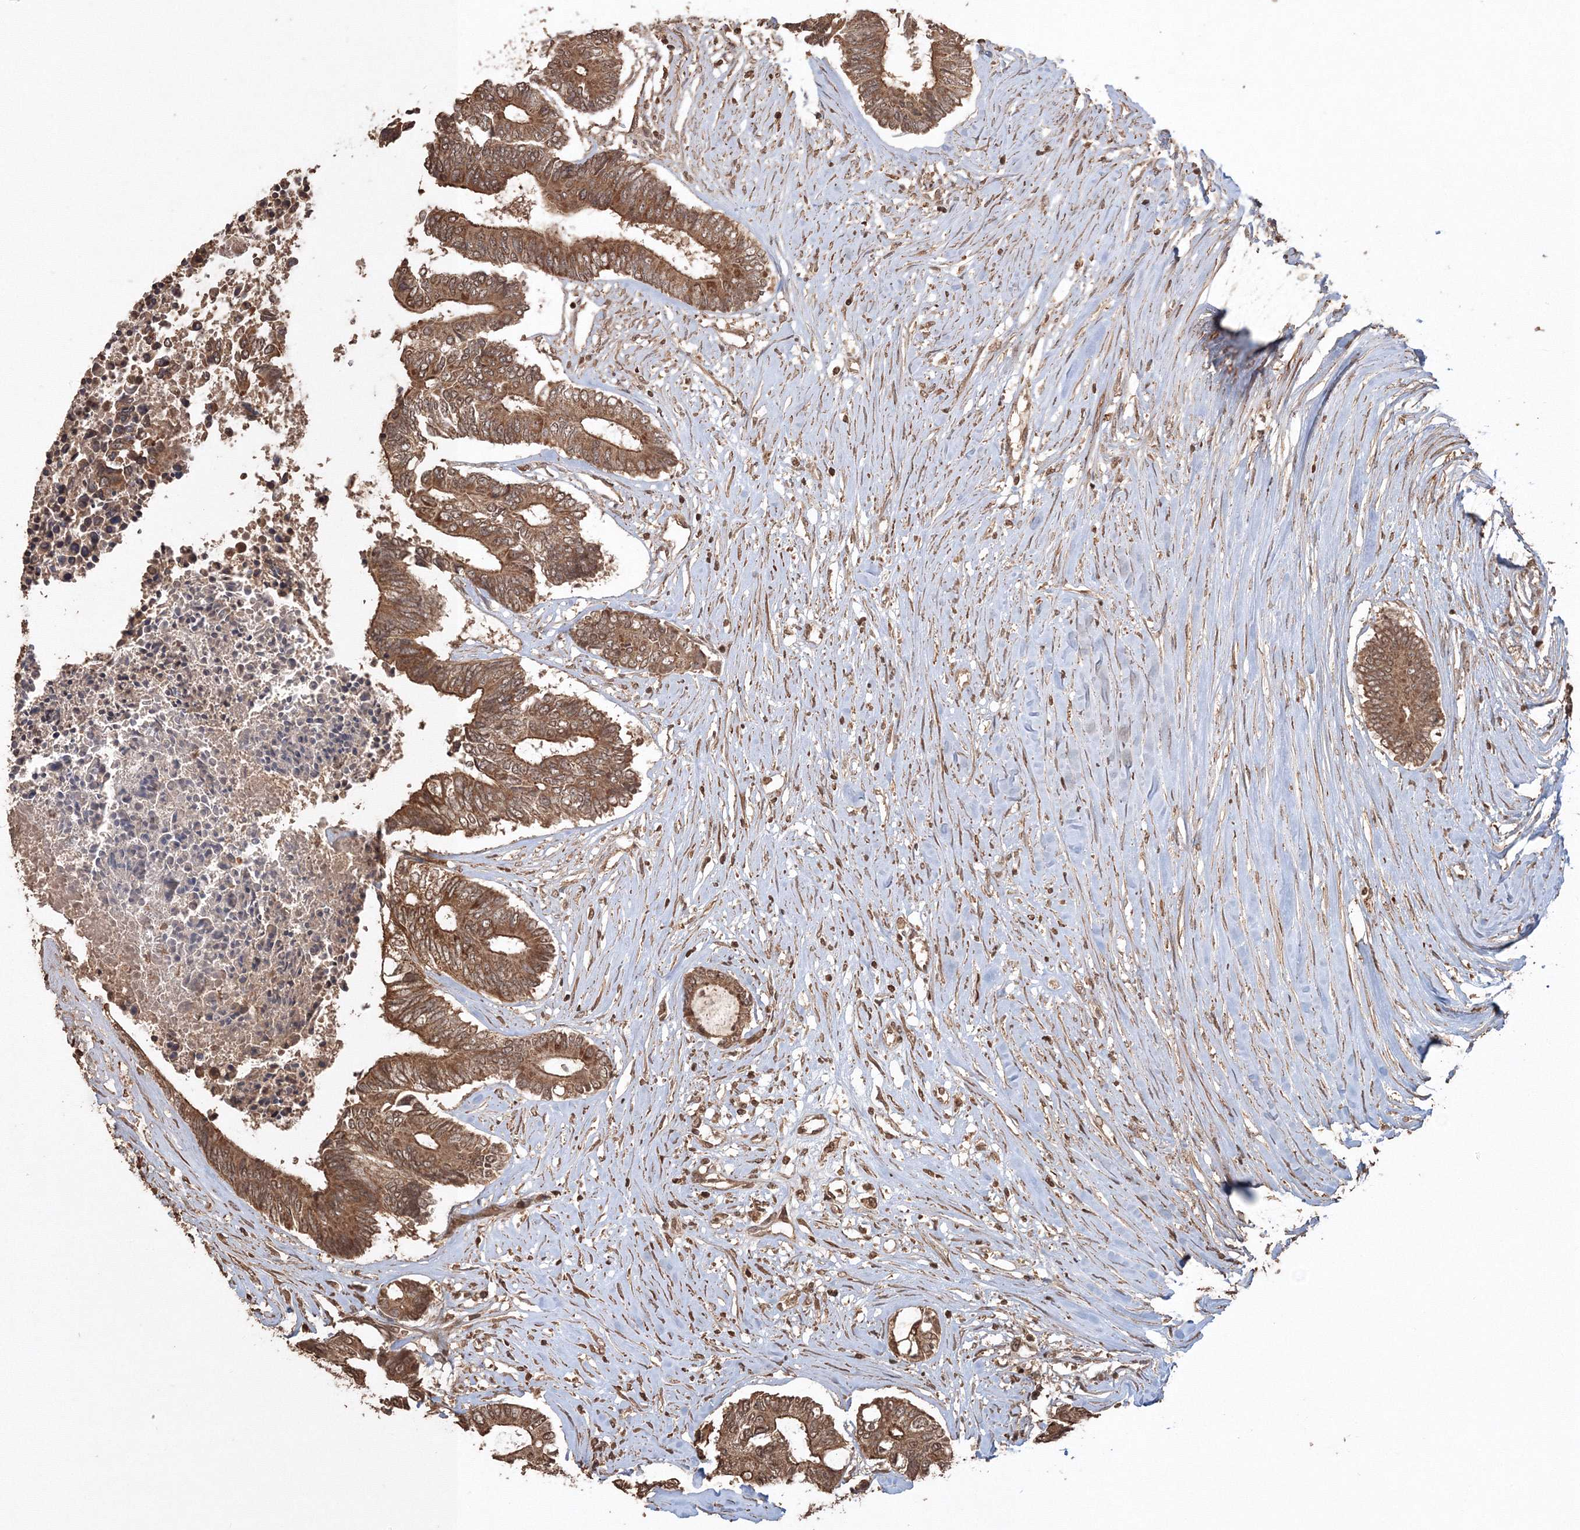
{"staining": {"intensity": "moderate", "quantity": ">75%", "location": "cytoplasmic/membranous"}, "tissue": "colorectal cancer", "cell_type": "Tumor cells", "image_type": "cancer", "snomed": [{"axis": "morphology", "description": "Adenocarcinoma, NOS"}, {"axis": "topography", "description": "Rectum"}], "caption": "High-magnification brightfield microscopy of colorectal adenocarcinoma stained with DAB (3,3'-diaminobenzidine) (brown) and counterstained with hematoxylin (blue). tumor cells exhibit moderate cytoplasmic/membranous positivity is seen in approximately>75% of cells.", "gene": "CCDC122", "patient": {"sex": "male", "age": 63}}